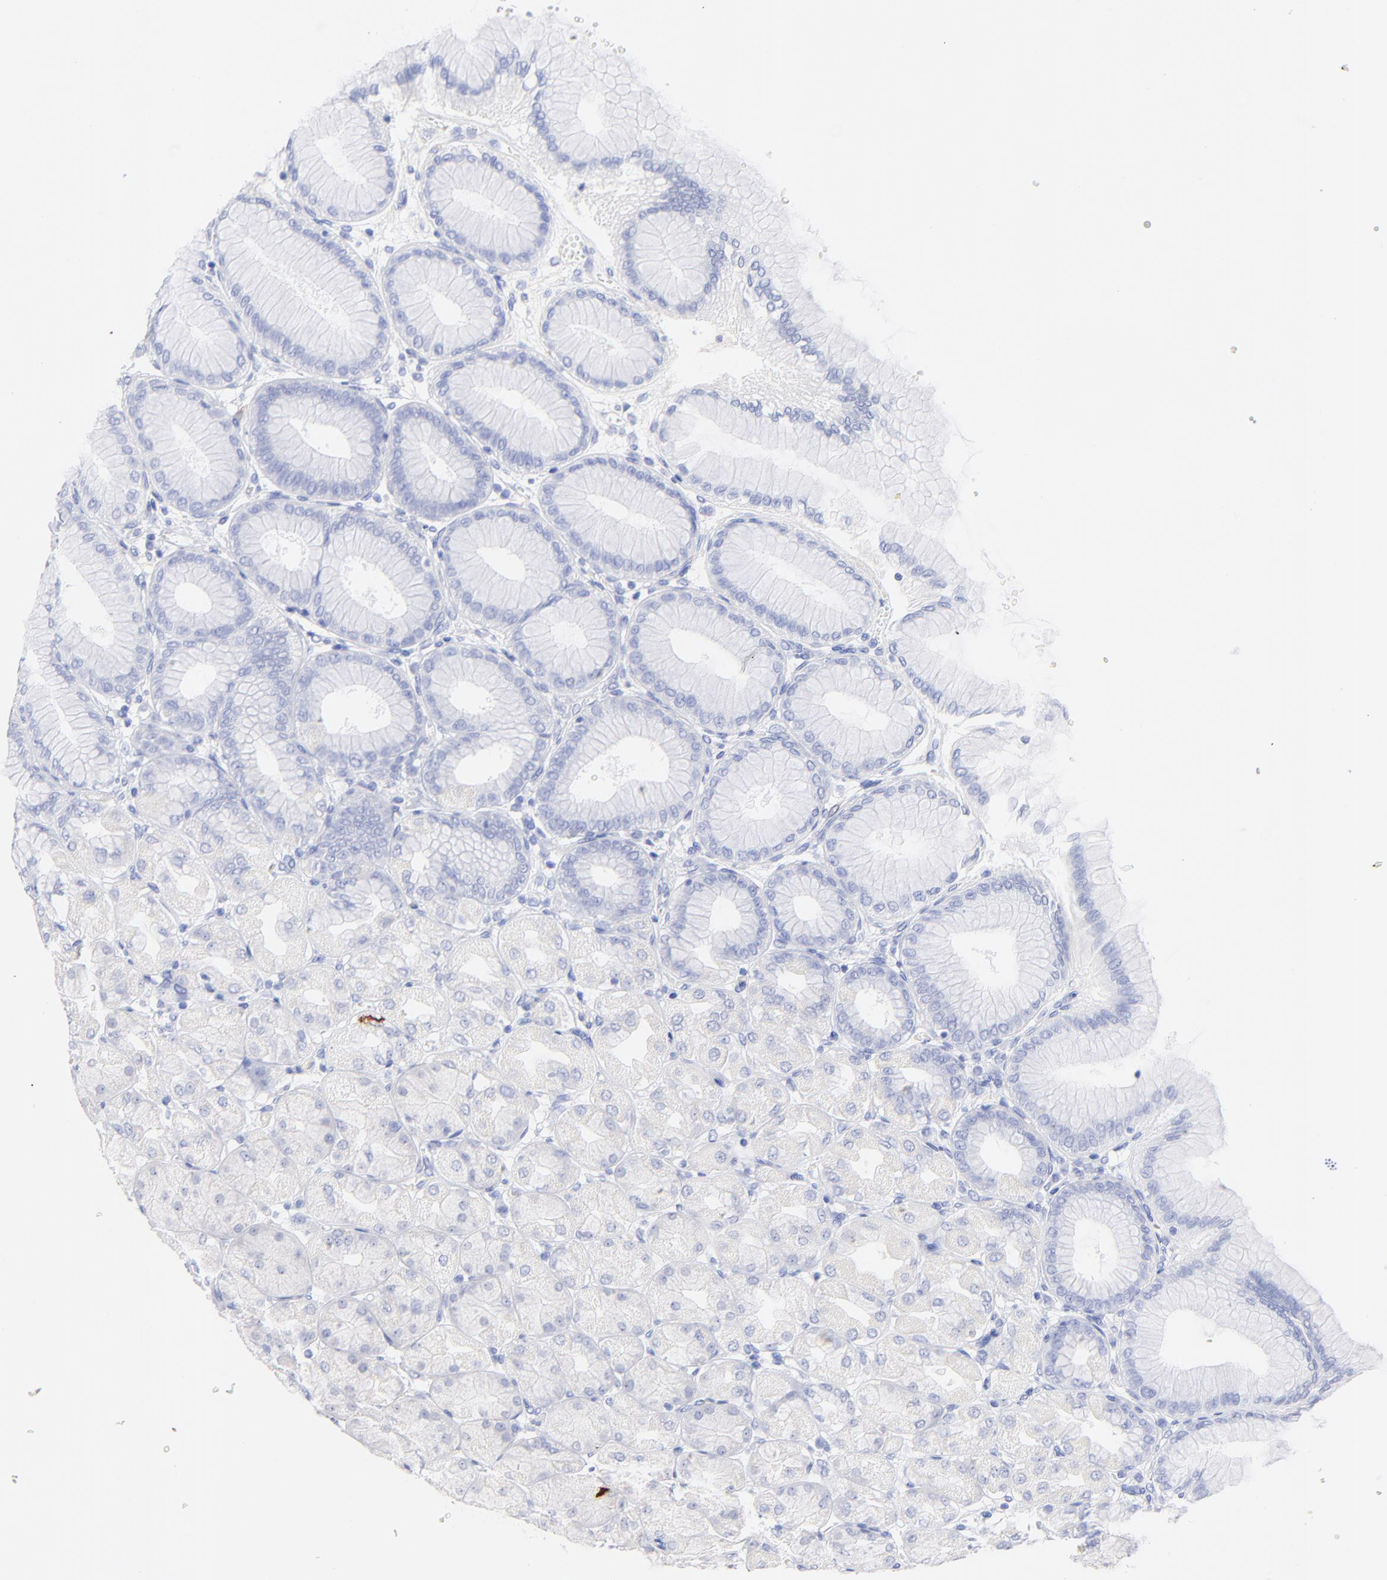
{"staining": {"intensity": "weak", "quantity": "<25%", "location": "cytoplasmic/membranous"}, "tissue": "stomach", "cell_type": "Glandular cells", "image_type": "normal", "snomed": [{"axis": "morphology", "description": "Normal tissue, NOS"}, {"axis": "topography", "description": "Stomach, upper"}], "caption": "DAB immunohistochemical staining of unremarkable human stomach exhibits no significant staining in glandular cells.", "gene": "C1QTNF6", "patient": {"sex": "female", "age": 56}}